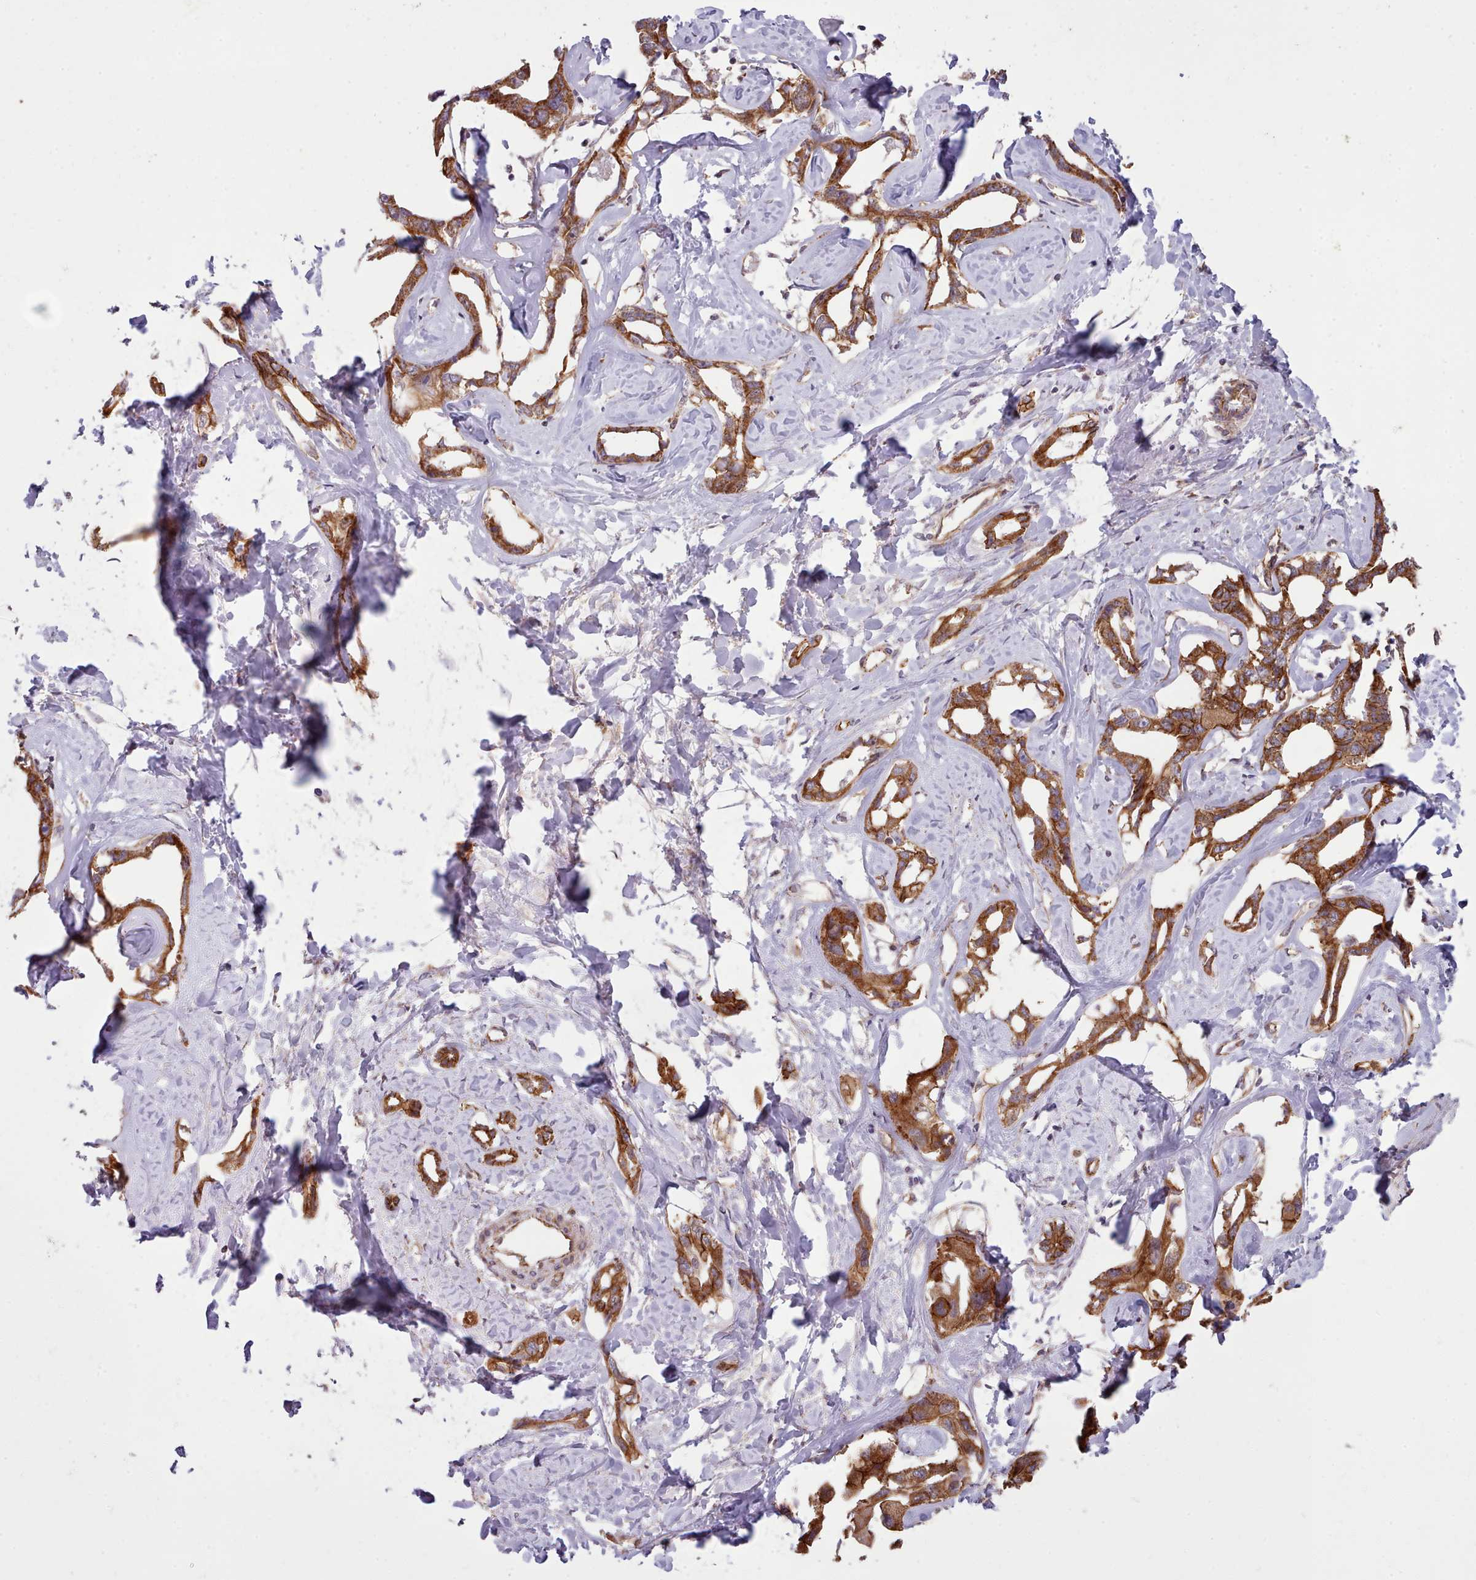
{"staining": {"intensity": "strong", "quantity": ">75%", "location": "cytoplasmic/membranous"}, "tissue": "liver cancer", "cell_type": "Tumor cells", "image_type": "cancer", "snomed": [{"axis": "morphology", "description": "Cholangiocarcinoma"}, {"axis": "topography", "description": "Liver"}], "caption": "Cholangiocarcinoma (liver) was stained to show a protein in brown. There is high levels of strong cytoplasmic/membranous expression in approximately >75% of tumor cells.", "gene": "MRPL46", "patient": {"sex": "male", "age": 59}}